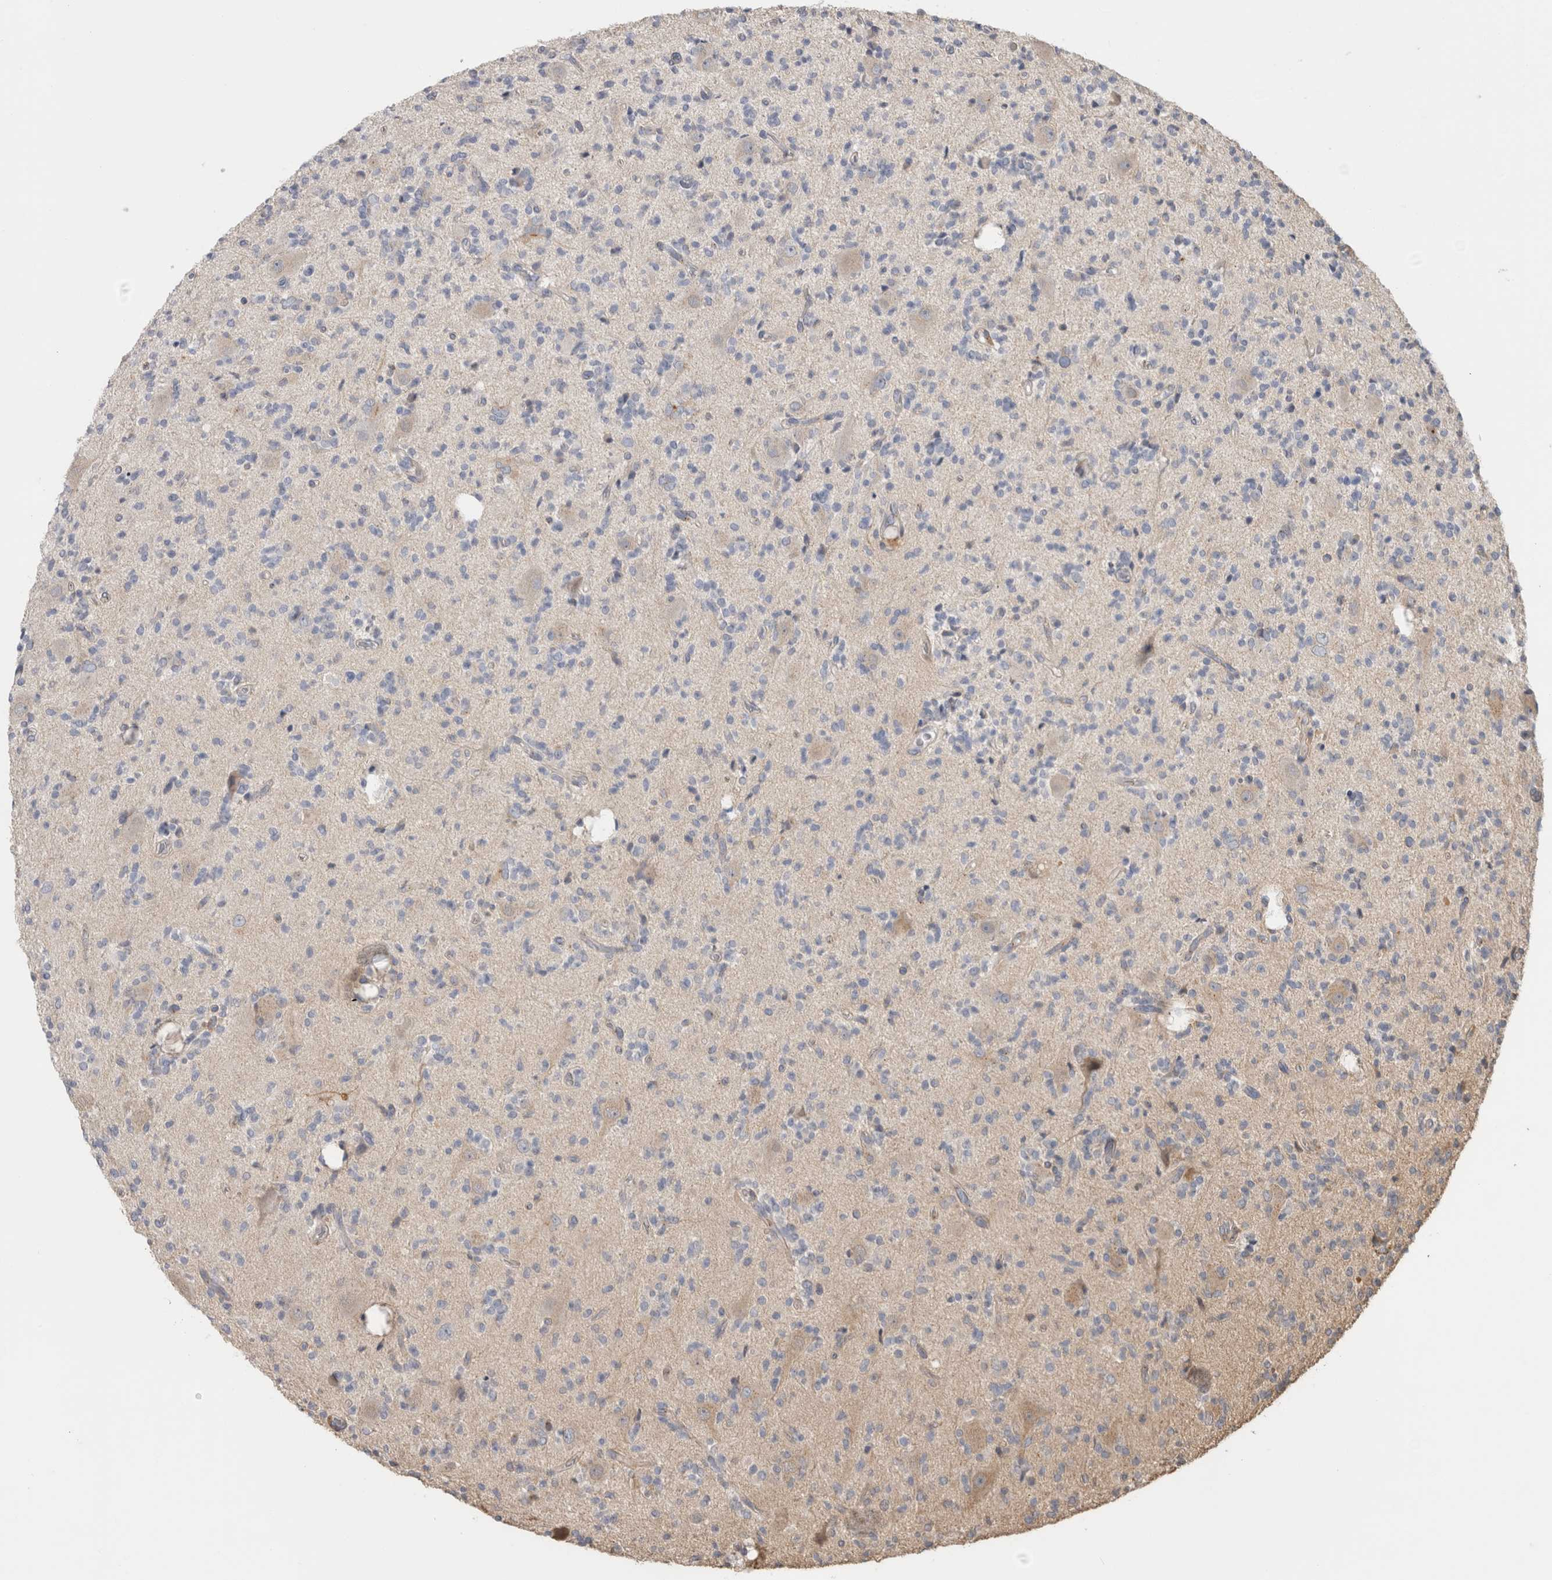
{"staining": {"intensity": "negative", "quantity": "none", "location": "none"}, "tissue": "glioma", "cell_type": "Tumor cells", "image_type": "cancer", "snomed": [{"axis": "morphology", "description": "Glioma, malignant, High grade"}, {"axis": "topography", "description": "Brain"}], "caption": "Tumor cells show no significant expression in glioma.", "gene": "CLIP1", "patient": {"sex": "male", "age": 34}}